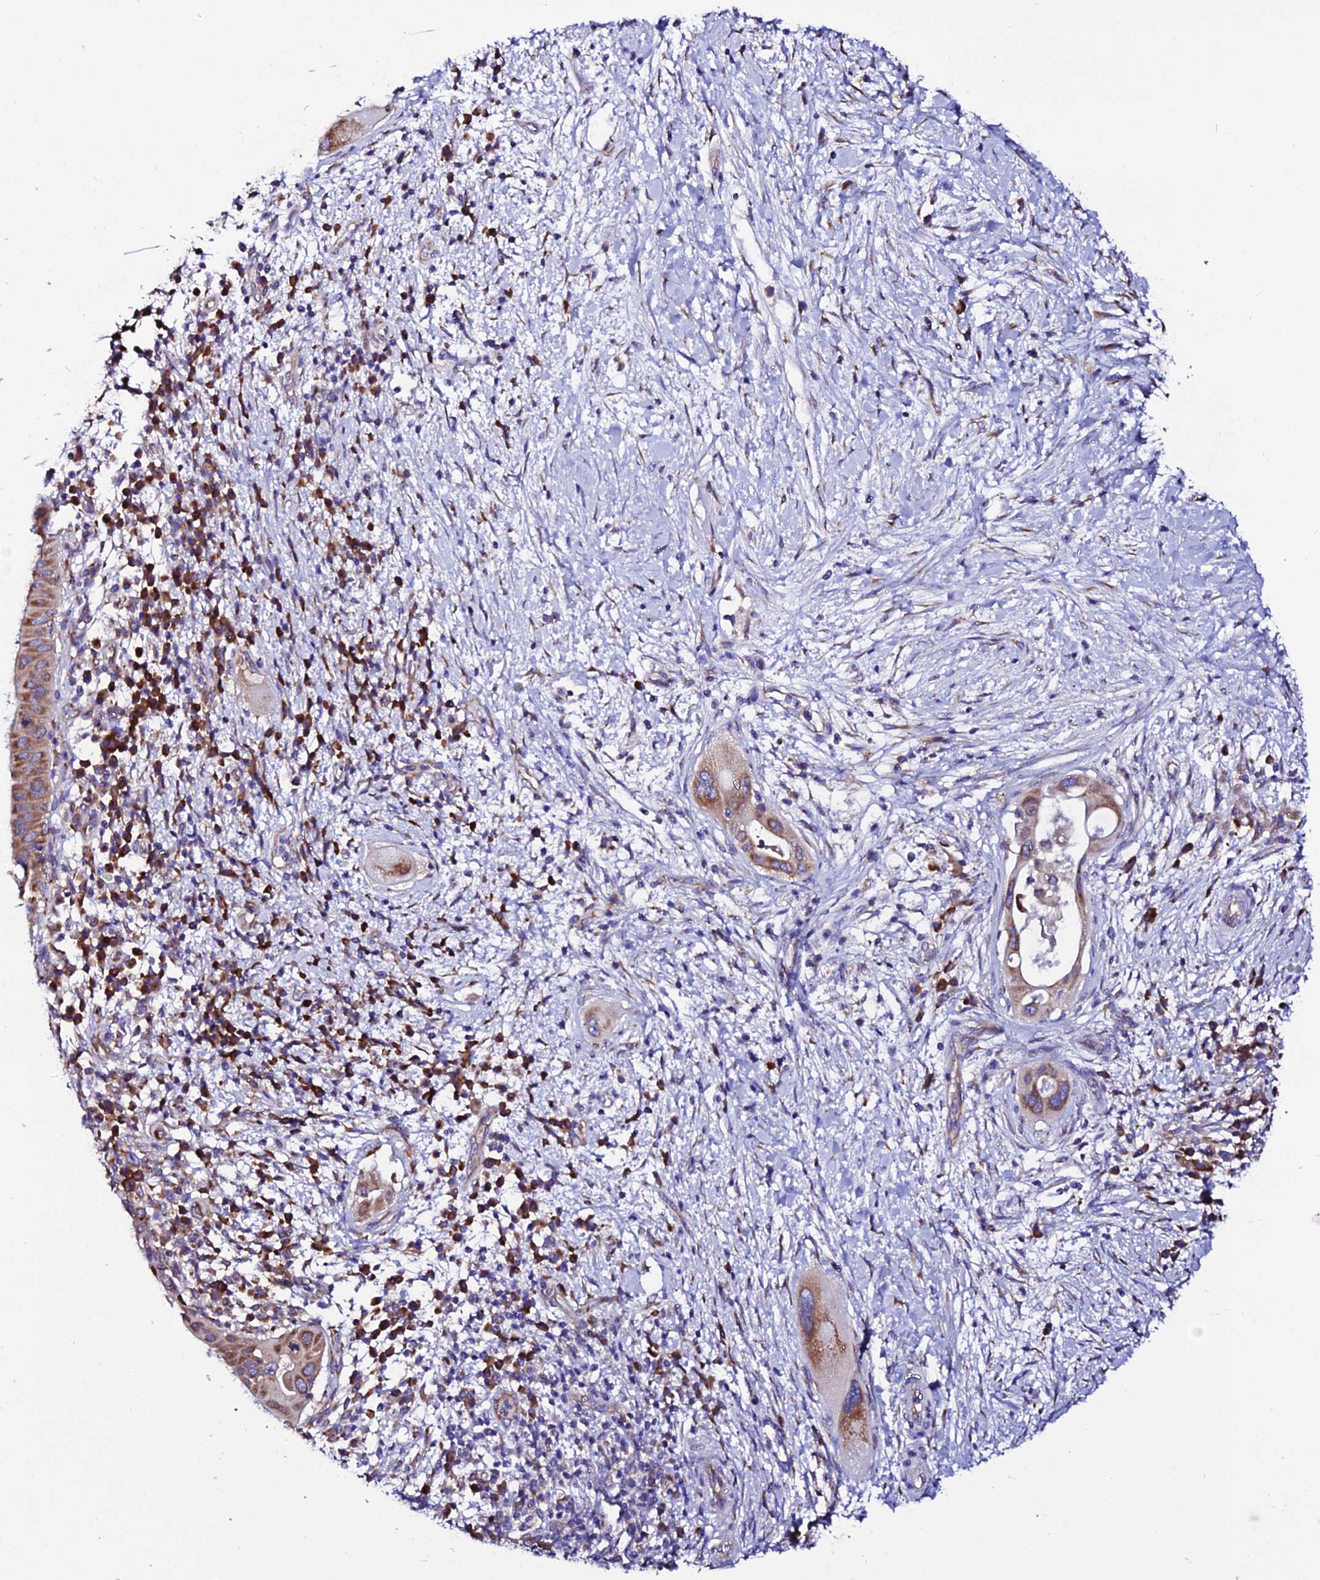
{"staining": {"intensity": "moderate", "quantity": ">75%", "location": "cytoplasmic/membranous"}, "tissue": "pancreatic cancer", "cell_type": "Tumor cells", "image_type": "cancer", "snomed": [{"axis": "morphology", "description": "Adenocarcinoma, NOS"}, {"axis": "topography", "description": "Pancreas"}], "caption": "Tumor cells demonstrate moderate cytoplasmic/membranous positivity in approximately >75% of cells in pancreatic cancer.", "gene": "EEF1G", "patient": {"sex": "male", "age": 68}}